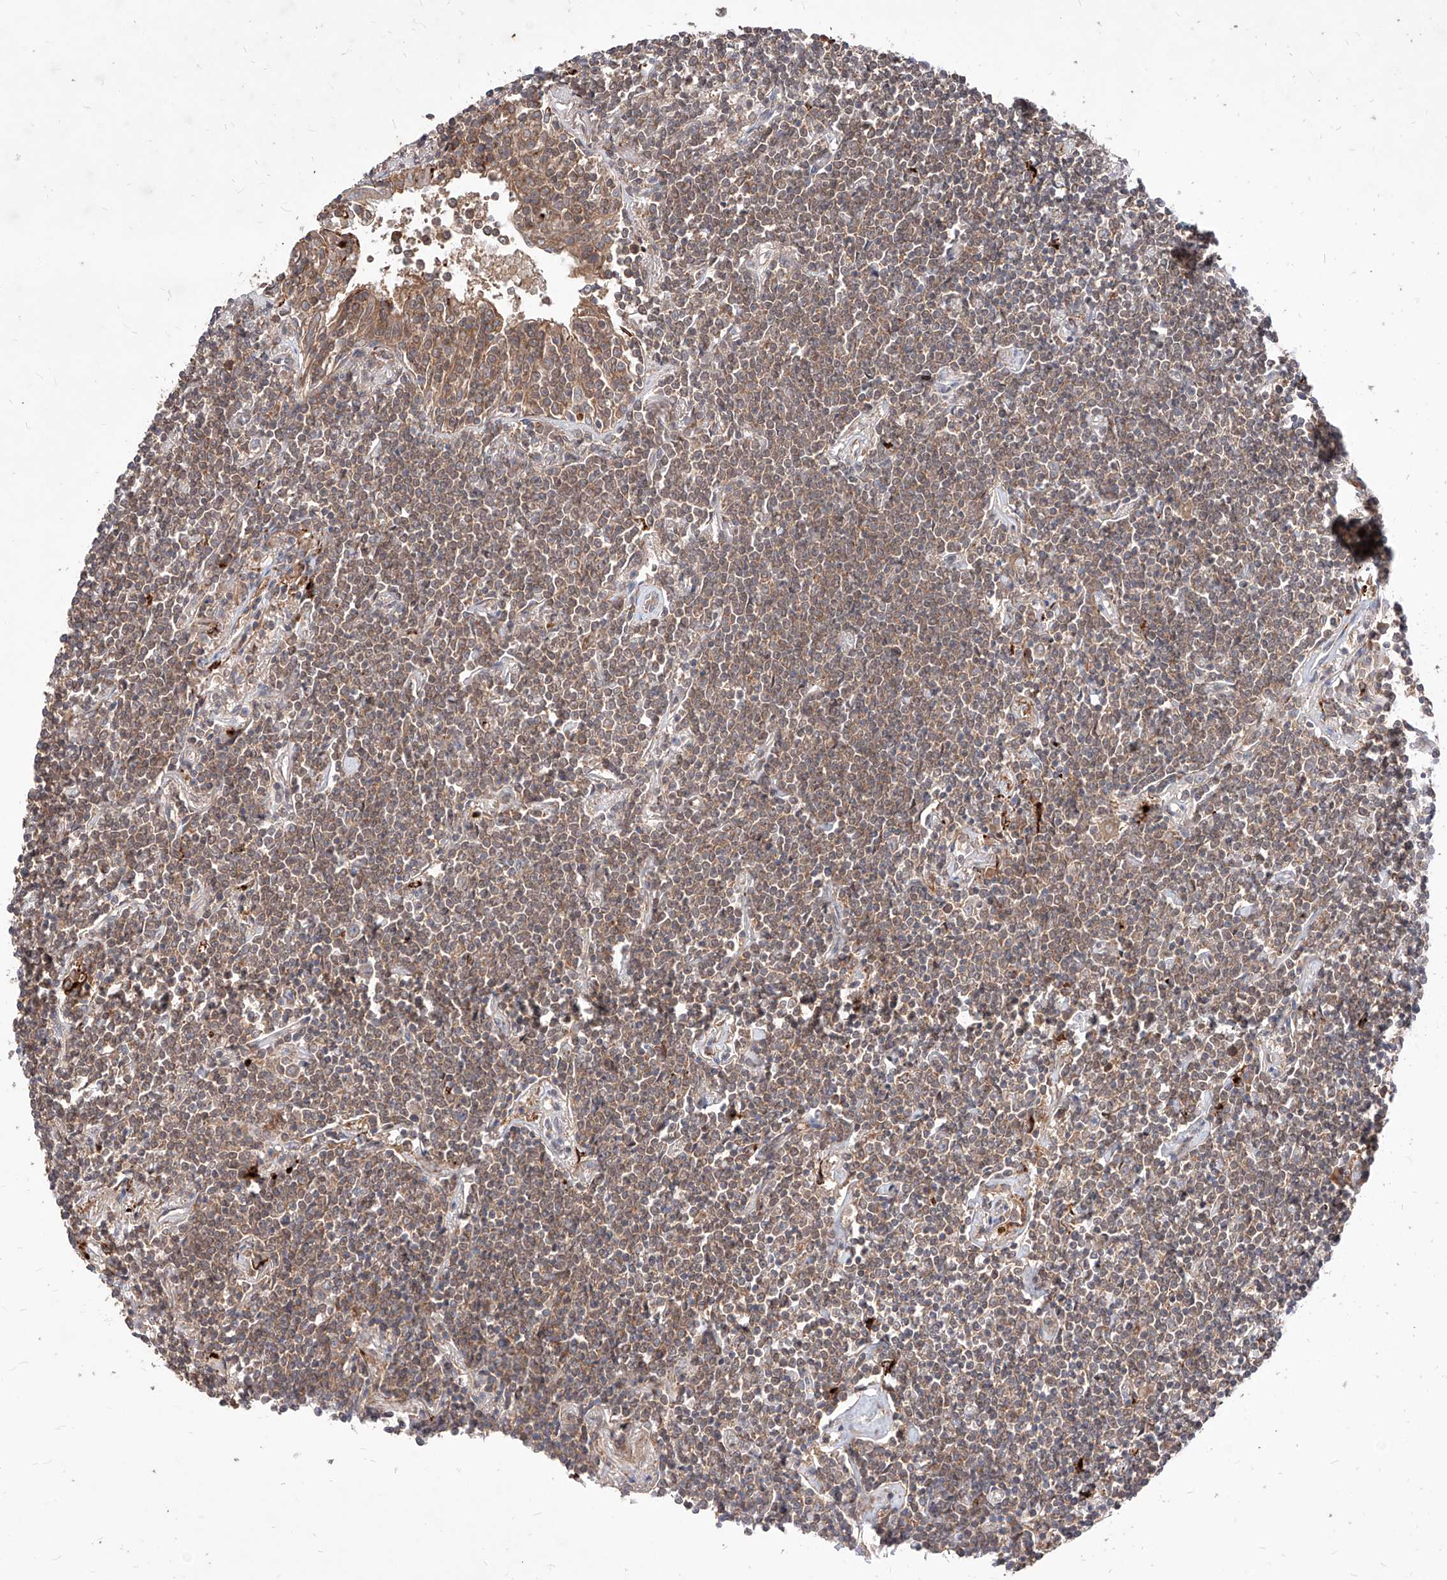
{"staining": {"intensity": "moderate", "quantity": ">75%", "location": "cytoplasmic/membranous"}, "tissue": "lymphoma", "cell_type": "Tumor cells", "image_type": "cancer", "snomed": [{"axis": "morphology", "description": "Malignant lymphoma, non-Hodgkin's type, Low grade"}, {"axis": "topography", "description": "Lung"}], "caption": "Protein expression analysis of lymphoma demonstrates moderate cytoplasmic/membranous positivity in approximately >75% of tumor cells. The staining is performed using DAB brown chromogen to label protein expression. The nuclei are counter-stained blue using hematoxylin.", "gene": "TSNAX", "patient": {"sex": "female", "age": 71}}